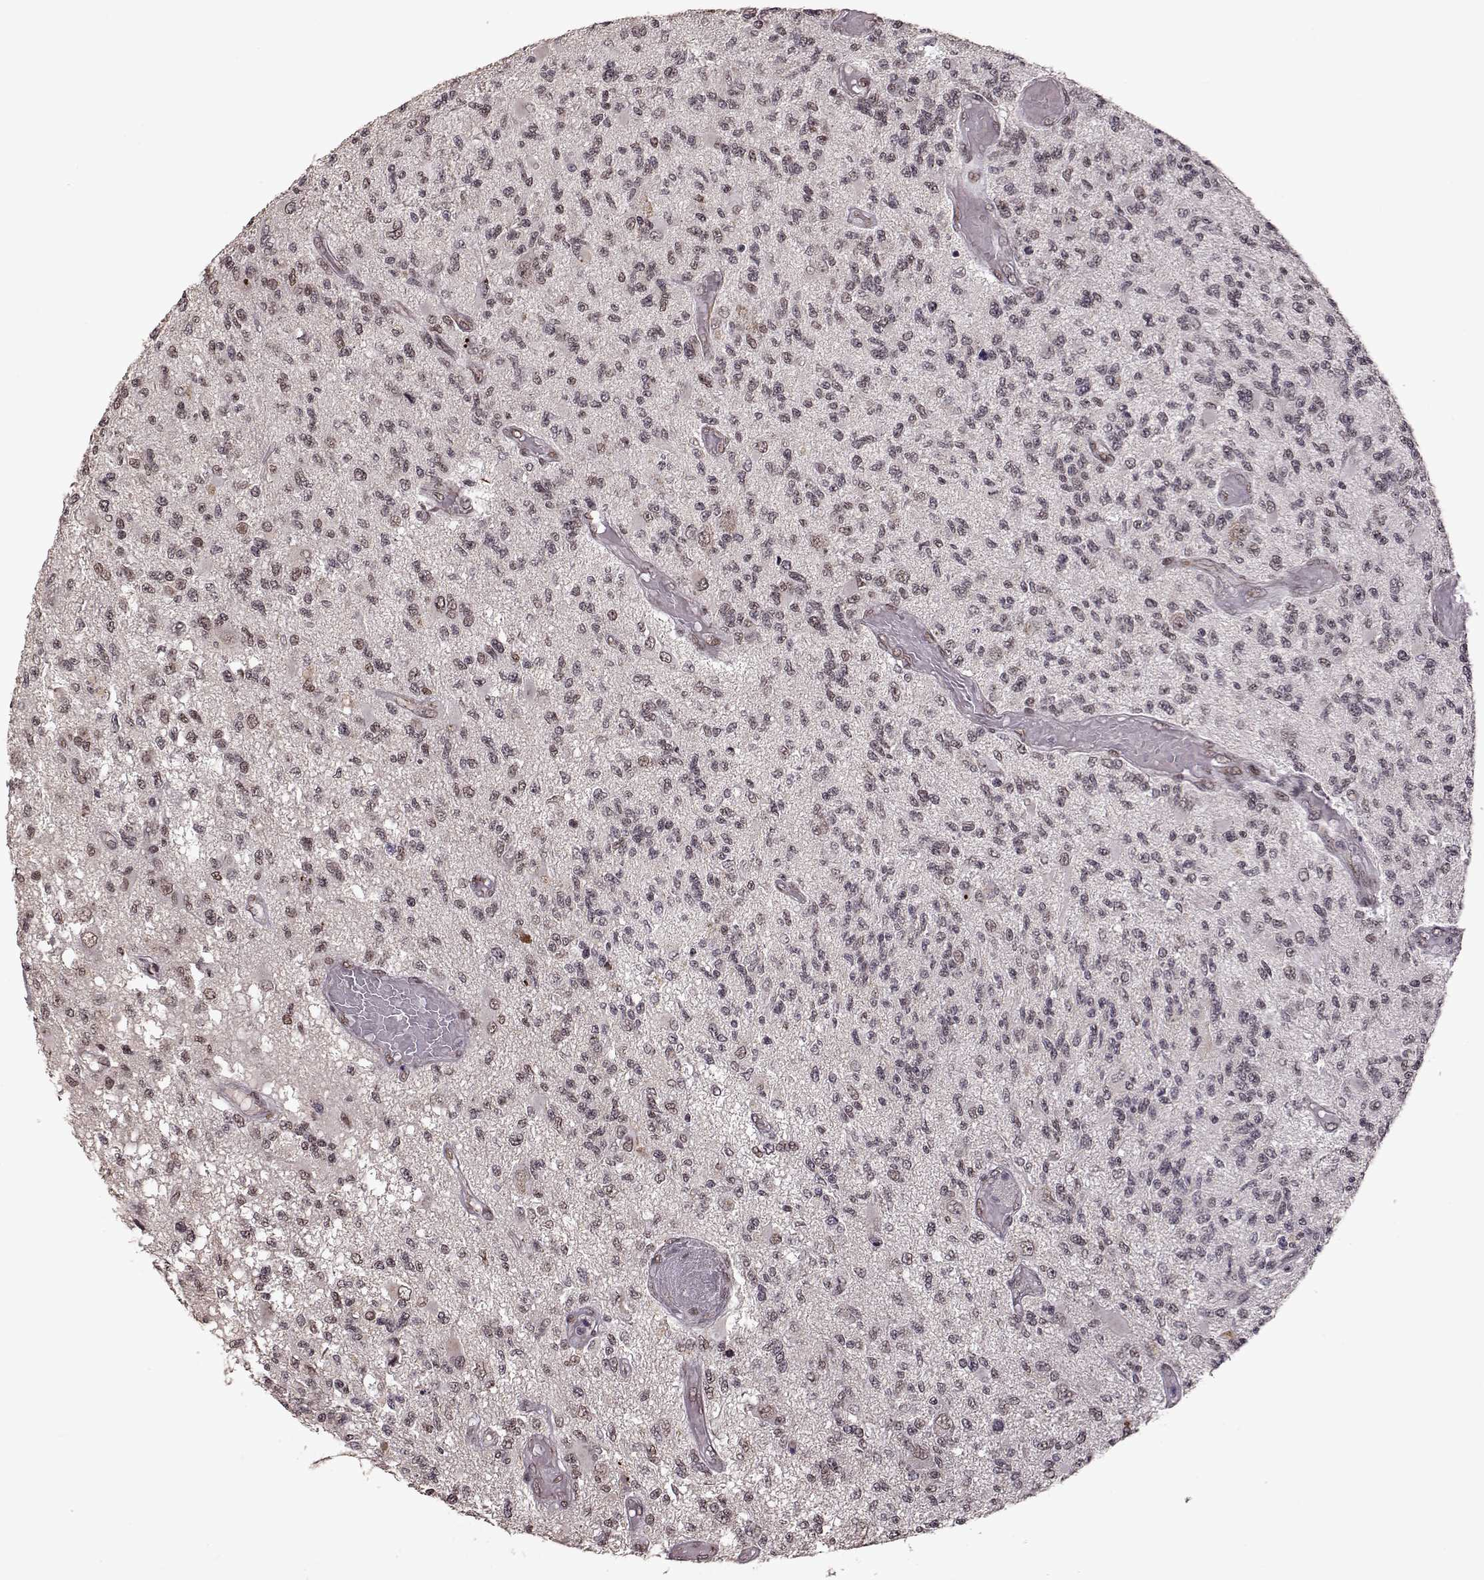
{"staining": {"intensity": "negative", "quantity": "none", "location": "none"}, "tissue": "glioma", "cell_type": "Tumor cells", "image_type": "cancer", "snomed": [{"axis": "morphology", "description": "Glioma, malignant, High grade"}, {"axis": "topography", "description": "Brain"}], "caption": "This is an immunohistochemistry (IHC) micrograph of human glioma. There is no positivity in tumor cells.", "gene": "RRAGD", "patient": {"sex": "female", "age": 63}}